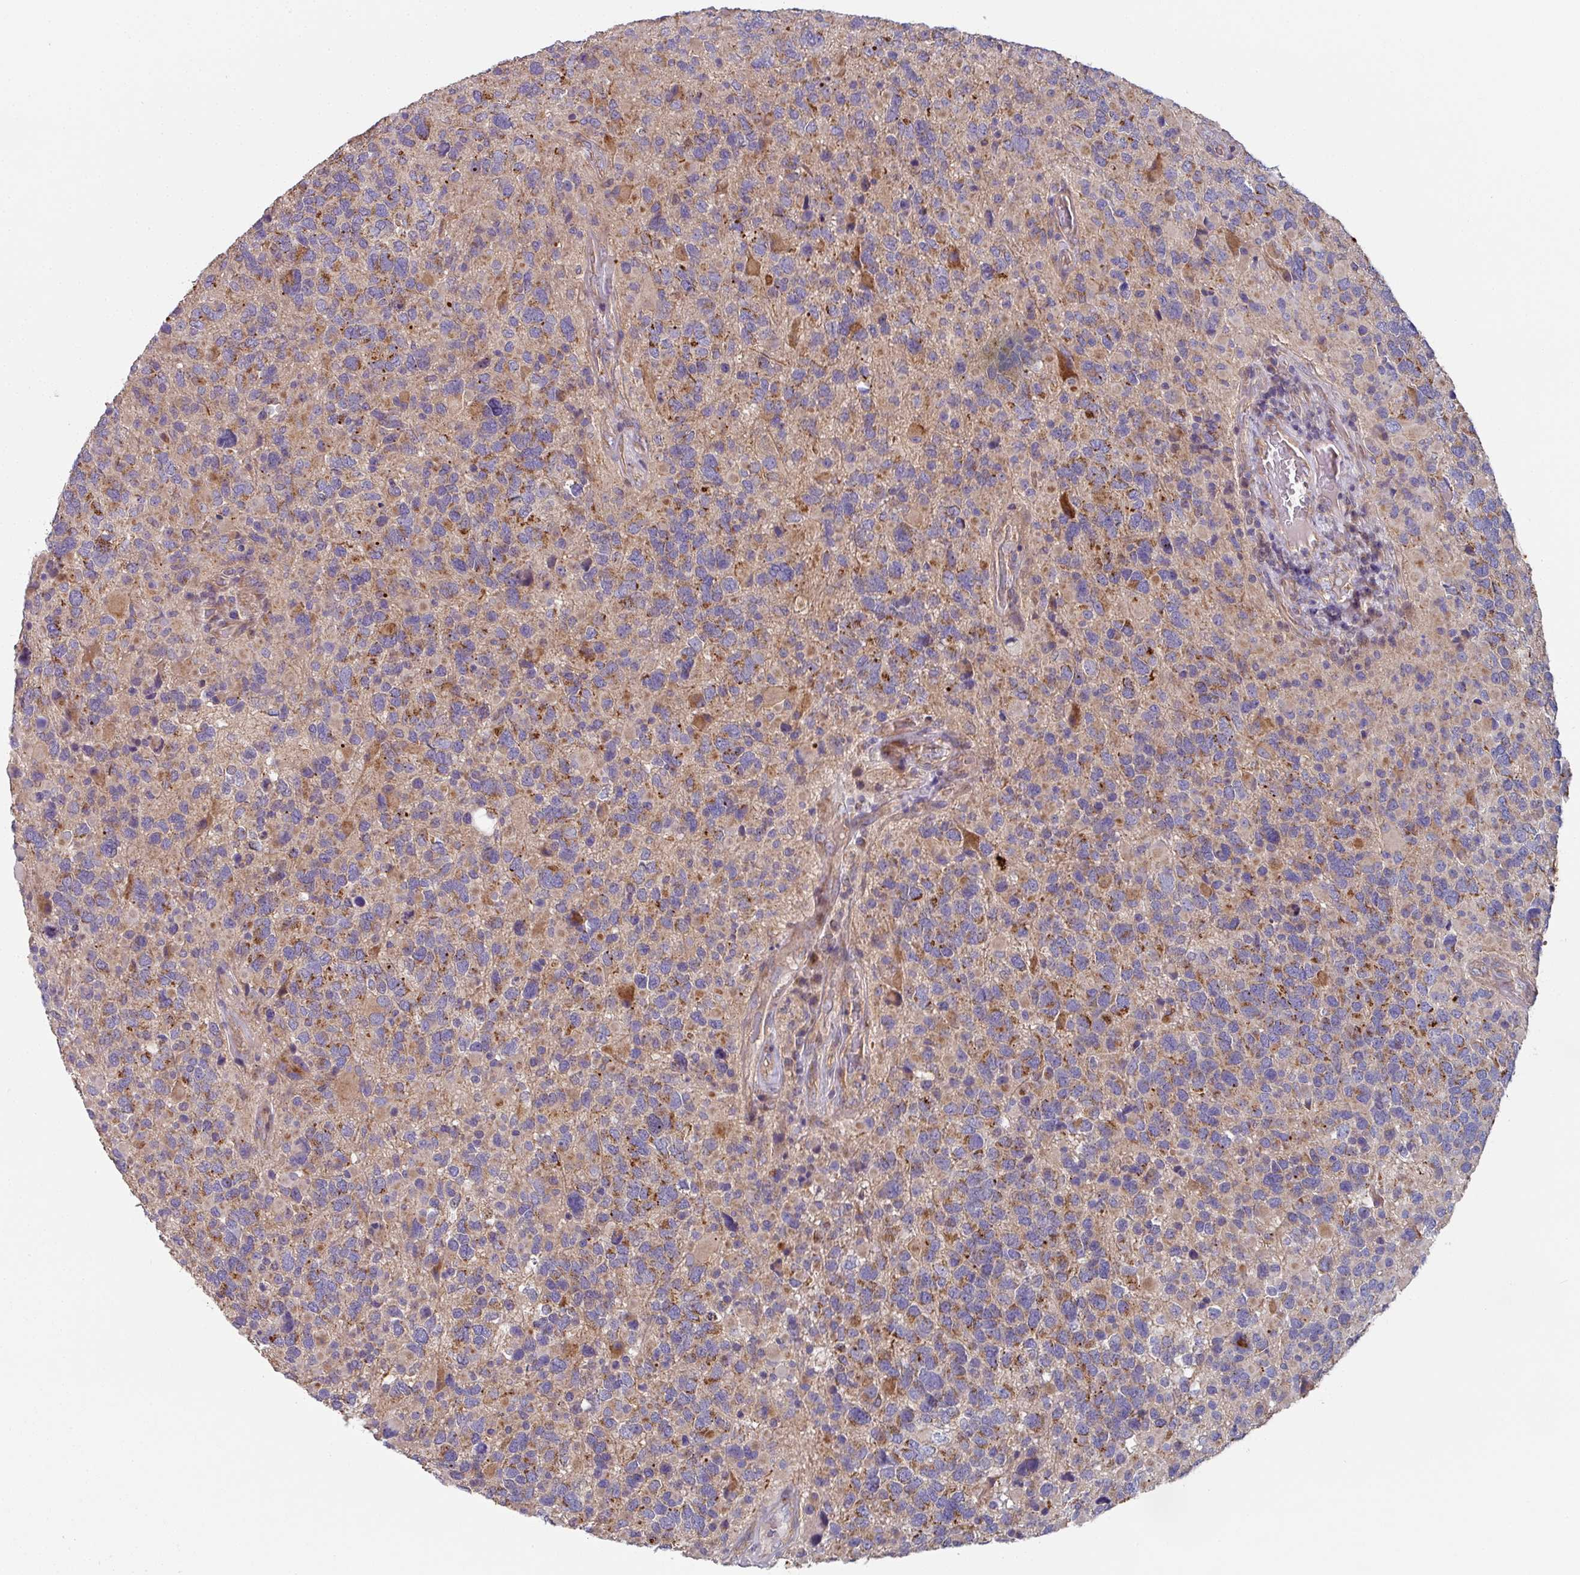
{"staining": {"intensity": "moderate", "quantity": "<25%", "location": "cytoplasmic/membranous"}, "tissue": "glioma", "cell_type": "Tumor cells", "image_type": "cancer", "snomed": [{"axis": "morphology", "description": "Glioma, malignant, High grade"}, {"axis": "topography", "description": "Brain"}], "caption": "This micrograph displays IHC staining of human glioma, with low moderate cytoplasmic/membranous expression in approximately <25% of tumor cells.", "gene": "DCAF12L2", "patient": {"sex": "female", "age": 40}}